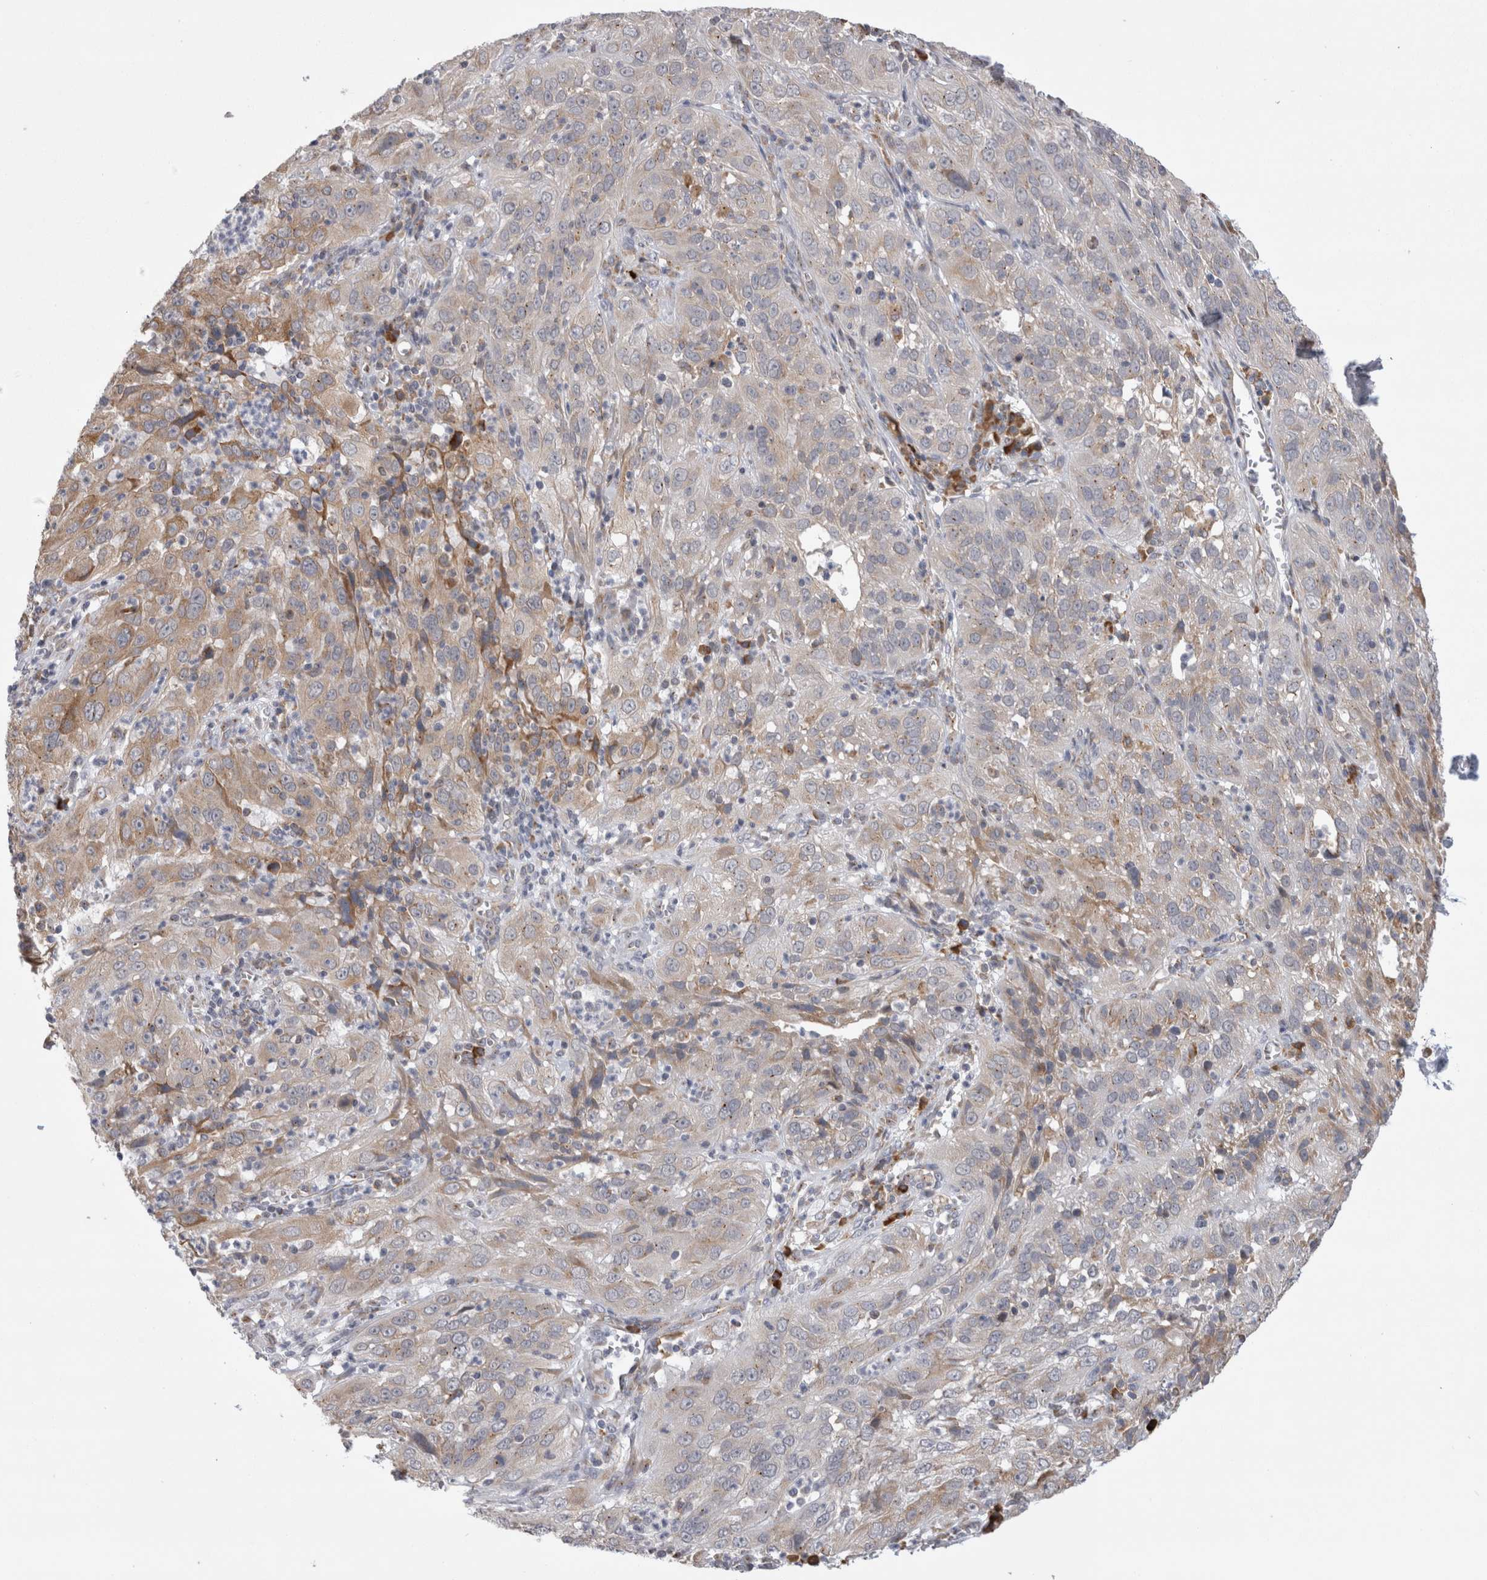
{"staining": {"intensity": "weak", "quantity": "<25%", "location": "cytoplasmic/membranous"}, "tissue": "cervical cancer", "cell_type": "Tumor cells", "image_type": "cancer", "snomed": [{"axis": "morphology", "description": "Squamous cell carcinoma, NOS"}, {"axis": "topography", "description": "Cervix"}], "caption": "DAB (3,3'-diaminobenzidine) immunohistochemical staining of human squamous cell carcinoma (cervical) displays no significant positivity in tumor cells. (DAB (3,3'-diaminobenzidine) immunohistochemistry (IHC) visualized using brightfield microscopy, high magnification).", "gene": "ZNF341", "patient": {"sex": "female", "age": 32}}